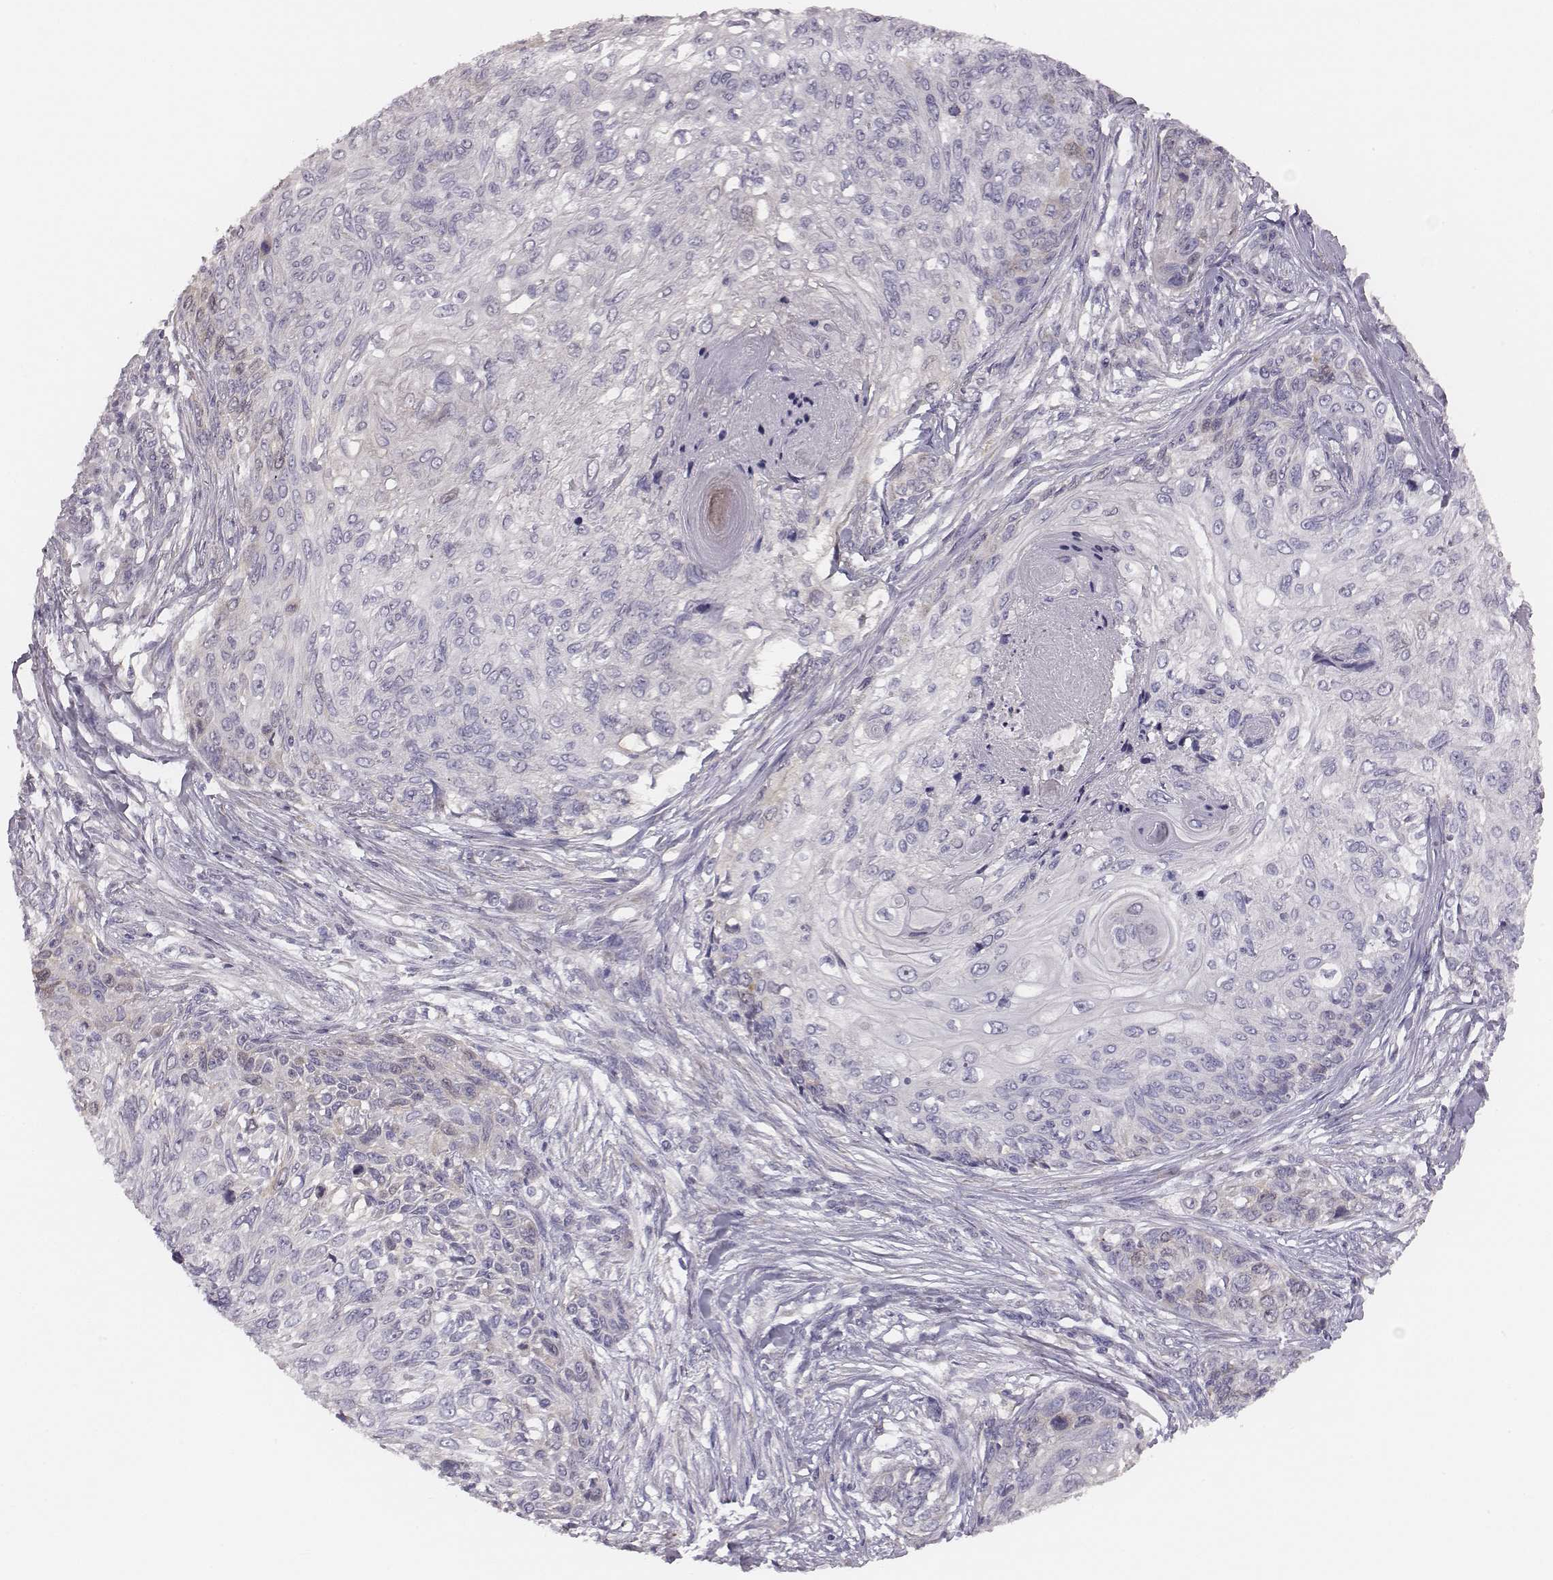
{"staining": {"intensity": "negative", "quantity": "none", "location": "none"}, "tissue": "skin cancer", "cell_type": "Tumor cells", "image_type": "cancer", "snomed": [{"axis": "morphology", "description": "Squamous cell carcinoma, NOS"}, {"axis": "topography", "description": "Skin"}], "caption": "A high-resolution histopathology image shows immunohistochemistry staining of skin squamous cell carcinoma, which shows no significant staining in tumor cells.", "gene": "PBK", "patient": {"sex": "male", "age": 92}}